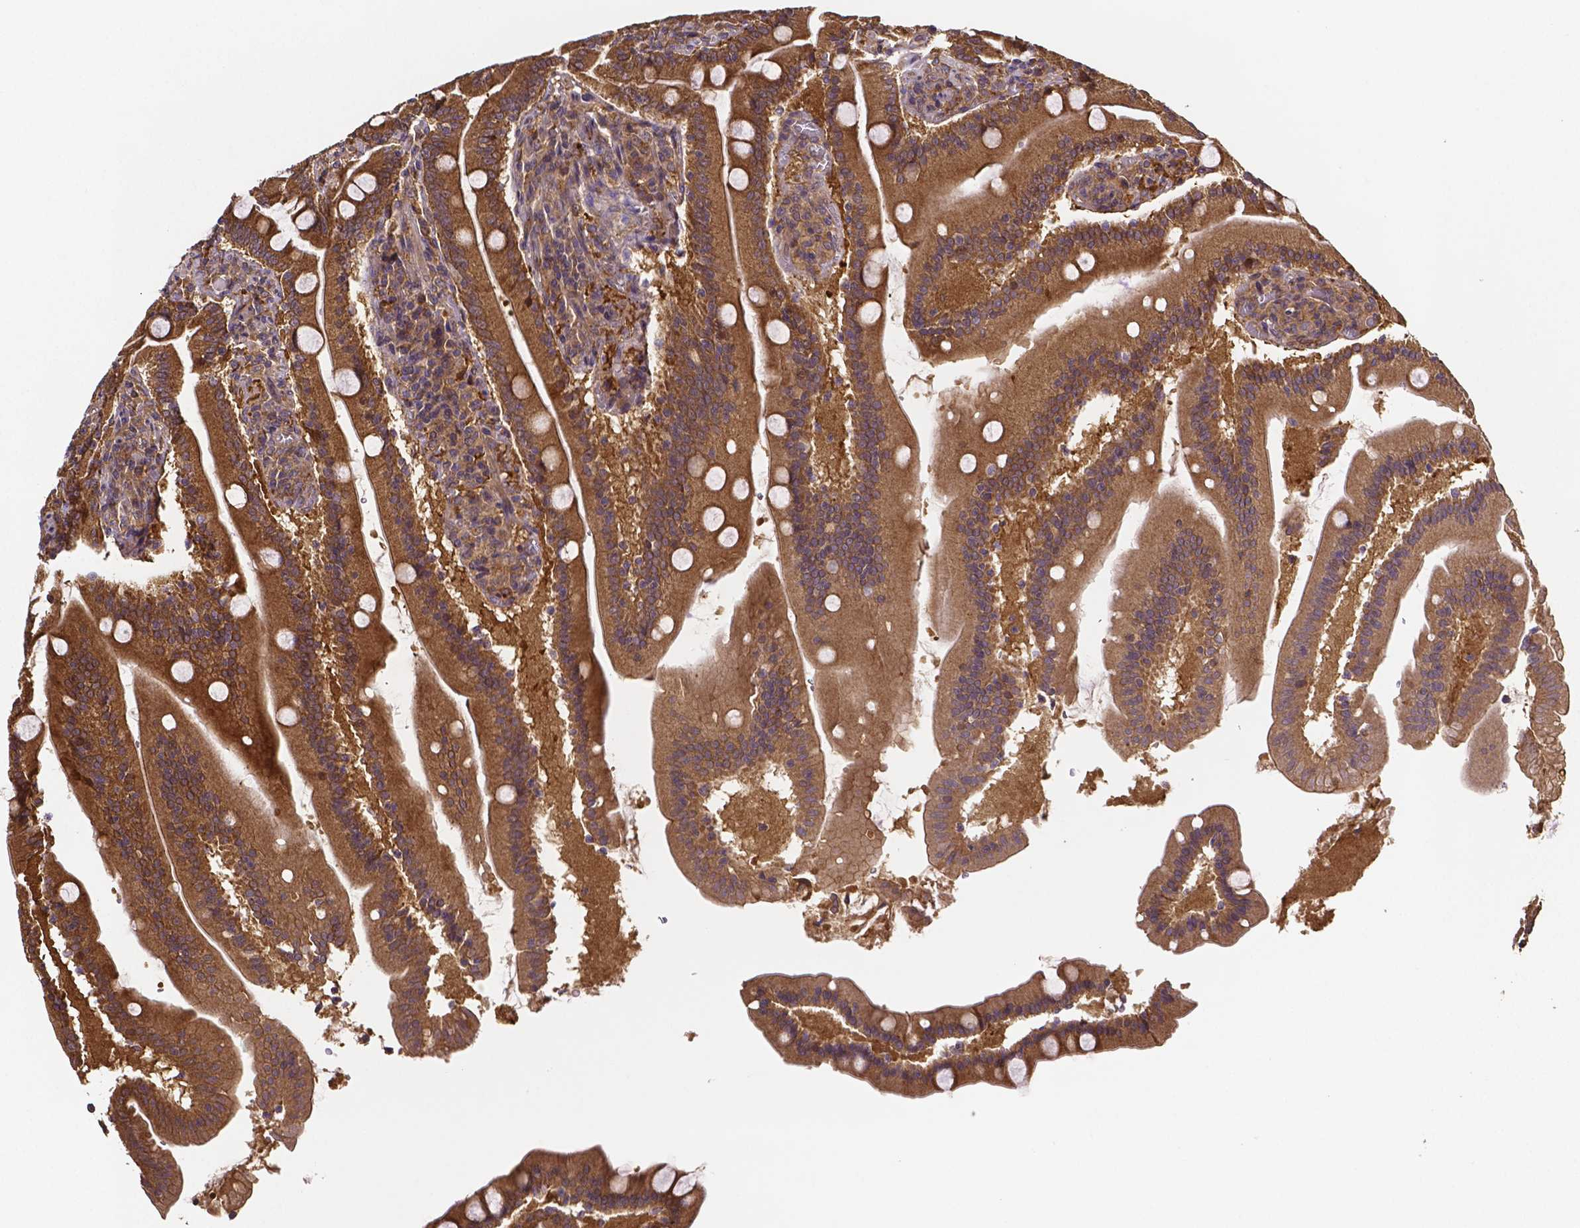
{"staining": {"intensity": "moderate", "quantity": ">75%", "location": "cytoplasmic/membranous"}, "tissue": "small intestine", "cell_type": "Glandular cells", "image_type": "normal", "snomed": [{"axis": "morphology", "description": "Normal tissue, NOS"}, {"axis": "topography", "description": "Small intestine"}], "caption": "High-magnification brightfield microscopy of normal small intestine stained with DAB (brown) and counterstained with hematoxylin (blue). glandular cells exhibit moderate cytoplasmic/membranous expression is seen in approximately>75% of cells. The staining was performed using DAB, with brown indicating positive protein expression. Nuclei are stained blue with hematoxylin.", "gene": "RNF123", "patient": {"sex": "male", "age": 37}}